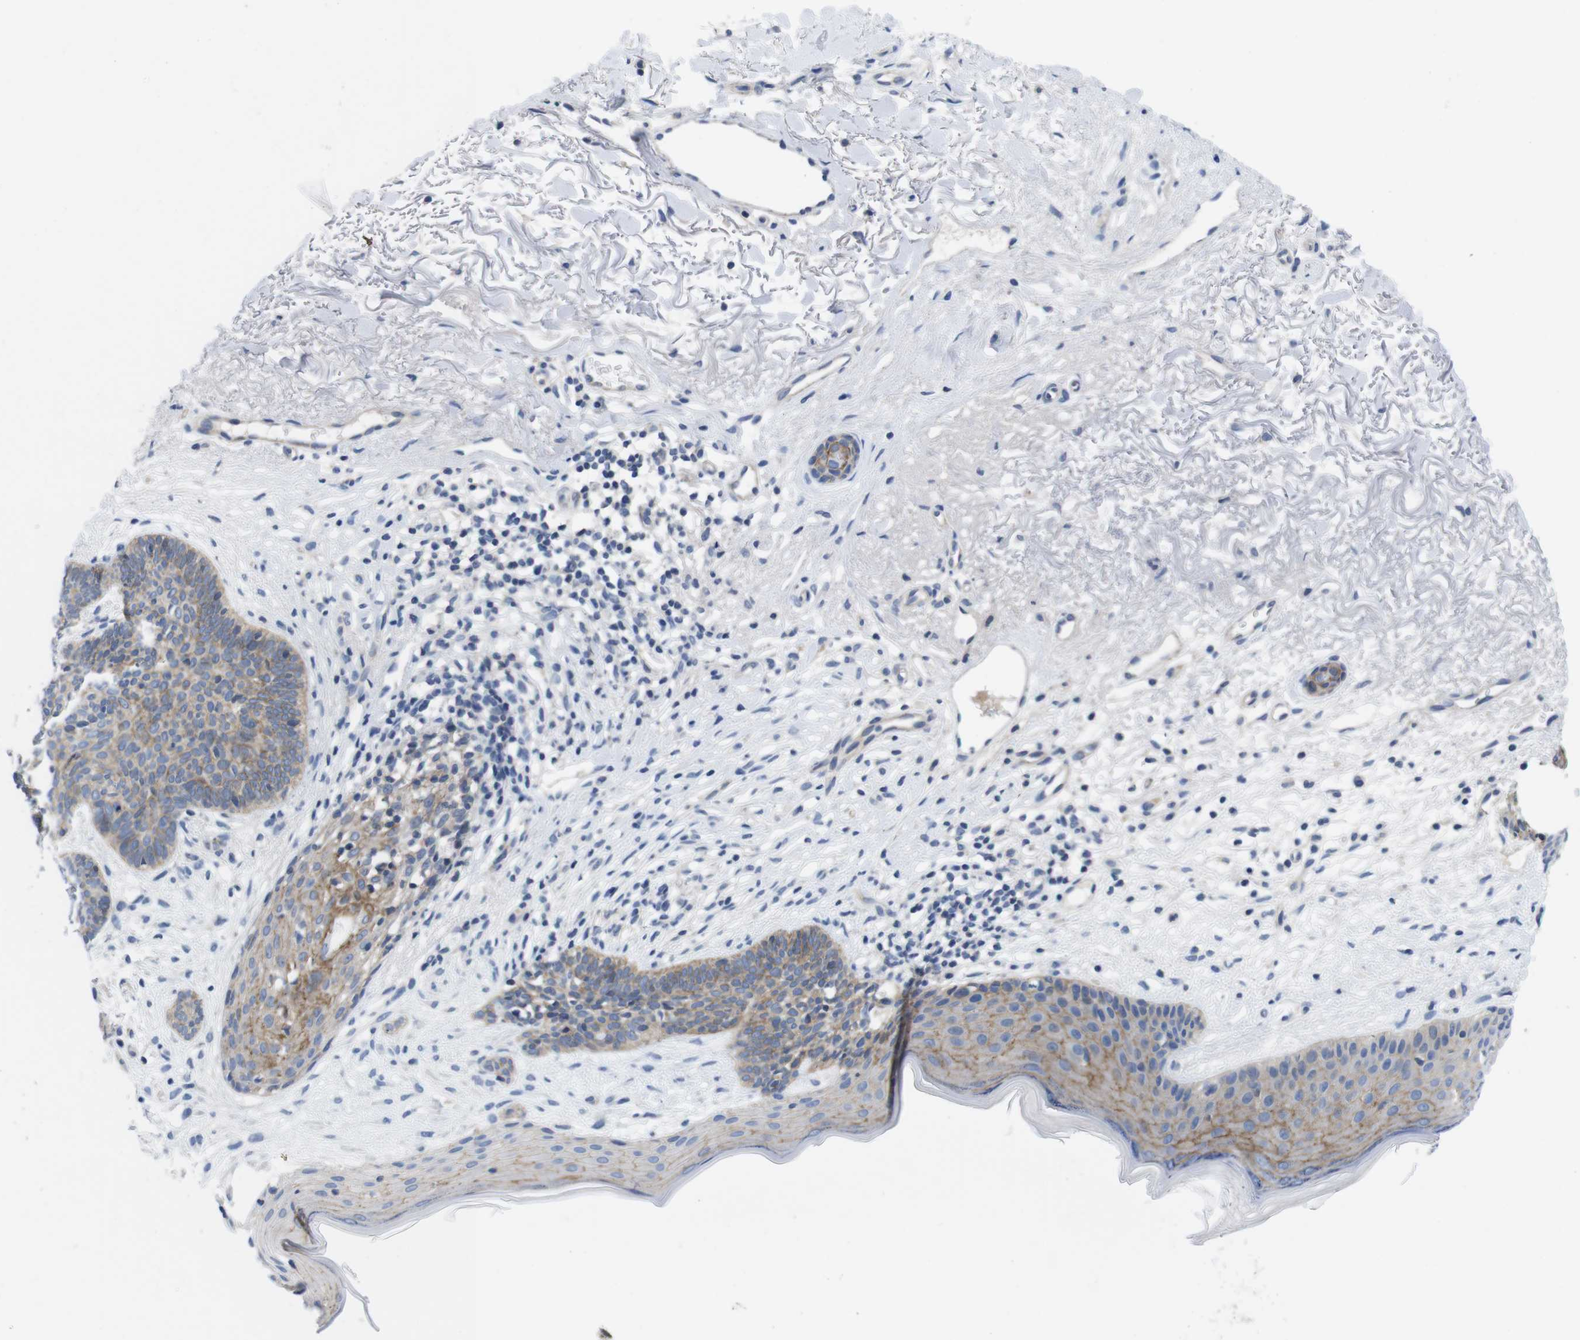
{"staining": {"intensity": "moderate", "quantity": ">75%", "location": "cytoplasmic/membranous"}, "tissue": "skin cancer", "cell_type": "Tumor cells", "image_type": "cancer", "snomed": [{"axis": "morphology", "description": "Normal tissue, NOS"}, {"axis": "morphology", "description": "Basal cell carcinoma"}, {"axis": "topography", "description": "Skin"}], "caption": "A medium amount of moderate cytoplasmic/membranous expression is present in approximately >75% of tumor cells in basal cell carcinoma (skin) tissue.", "gene": "SCRIB", "patient": {"sex": "female", "age": 70}}